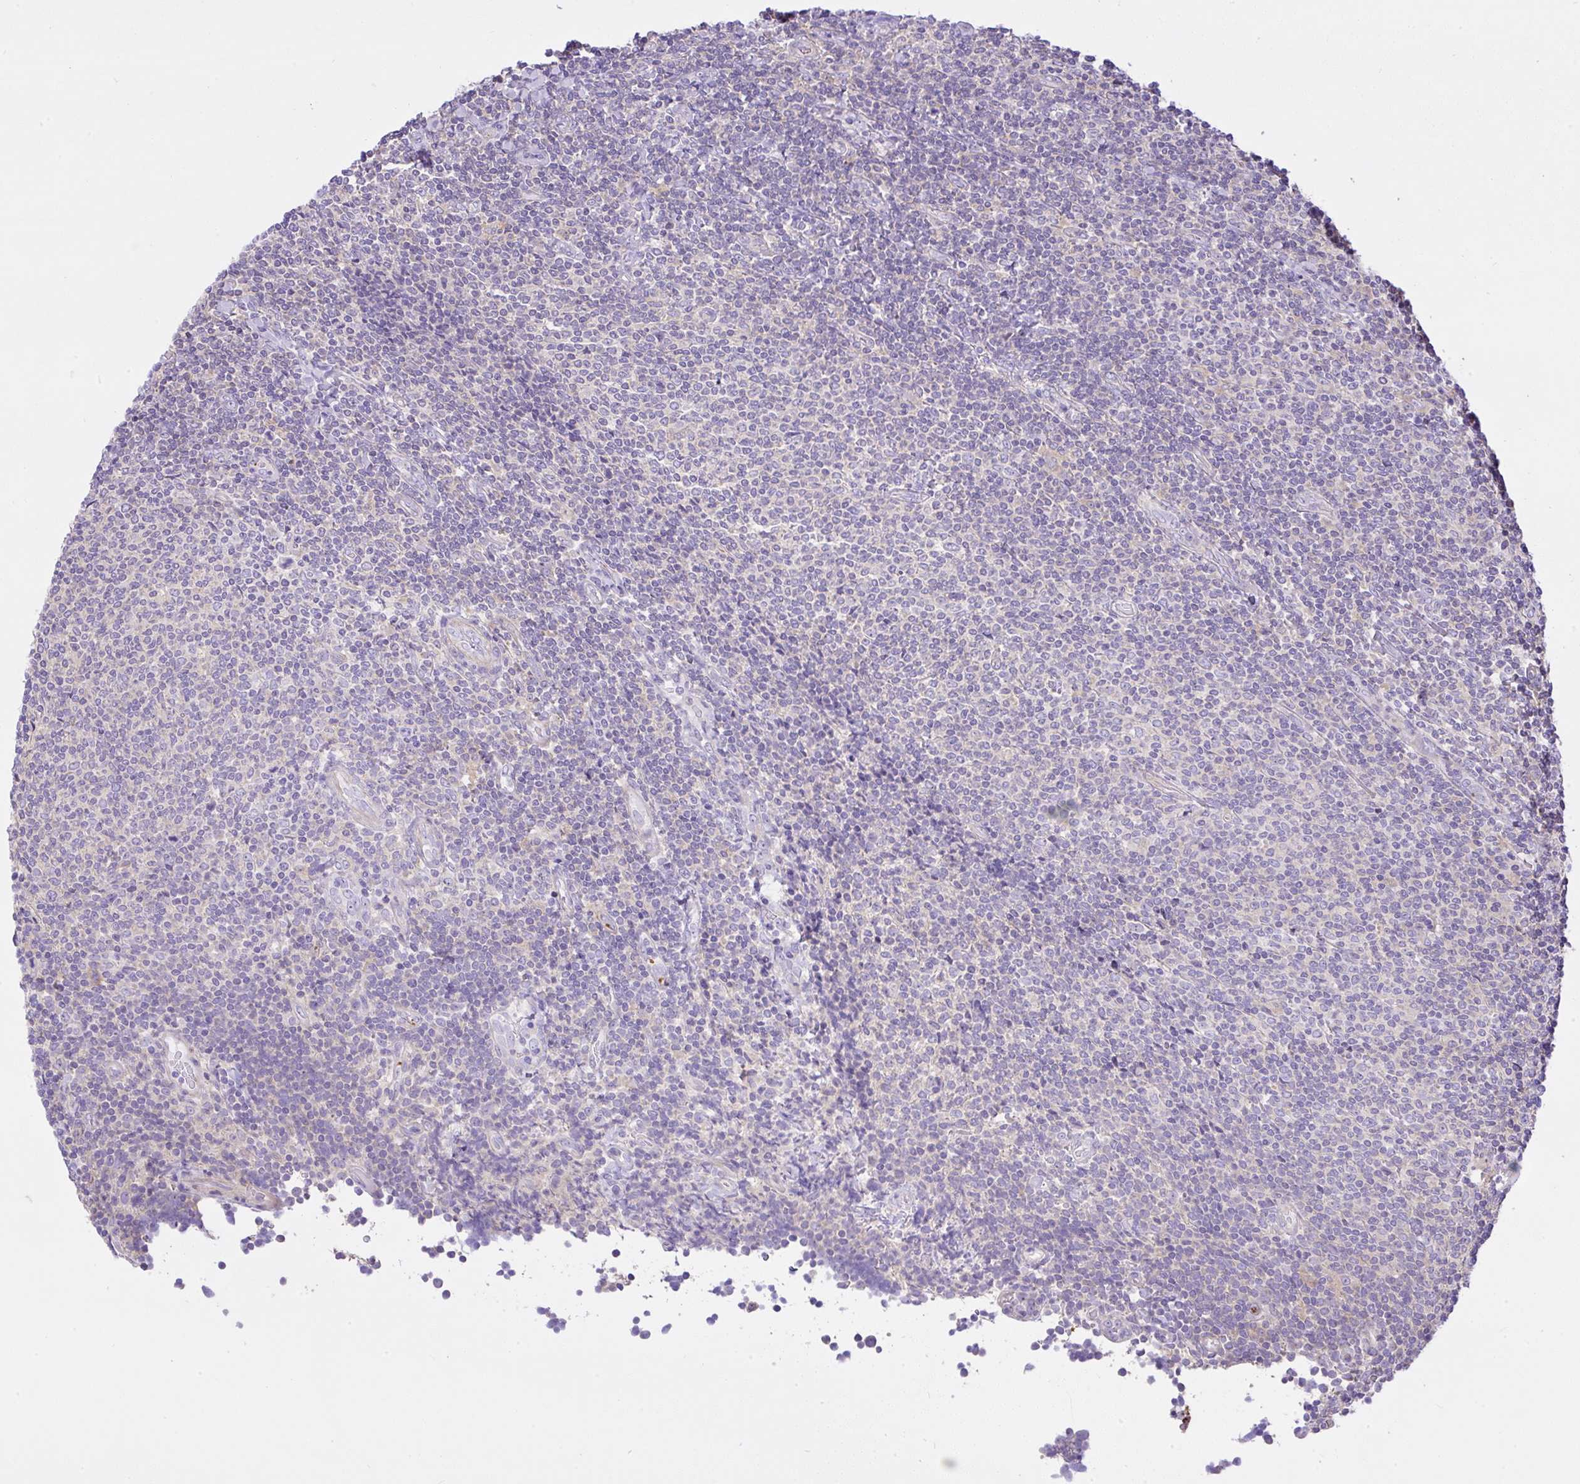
{"staining": {"intensity": "negative", "quantity": "none", "location": "none"}, "tissue": "lymphoma", "cell_type": "Tumor cells", "image_type": "cancer", "snomed": [{"axis": "morphology", "description": "Malignant lymphoma, non-Hodgkin's type, Low grade"}, {"axis": "topography", "description": "Lymph node"}], "caption": "Protein analysis of low-grade malignant lymphoma, non-Hodgkin's type reveals no significant staining in tumor cells.", "gene": "CCDC142", "patient": {"sex": "male", "age": 52}}